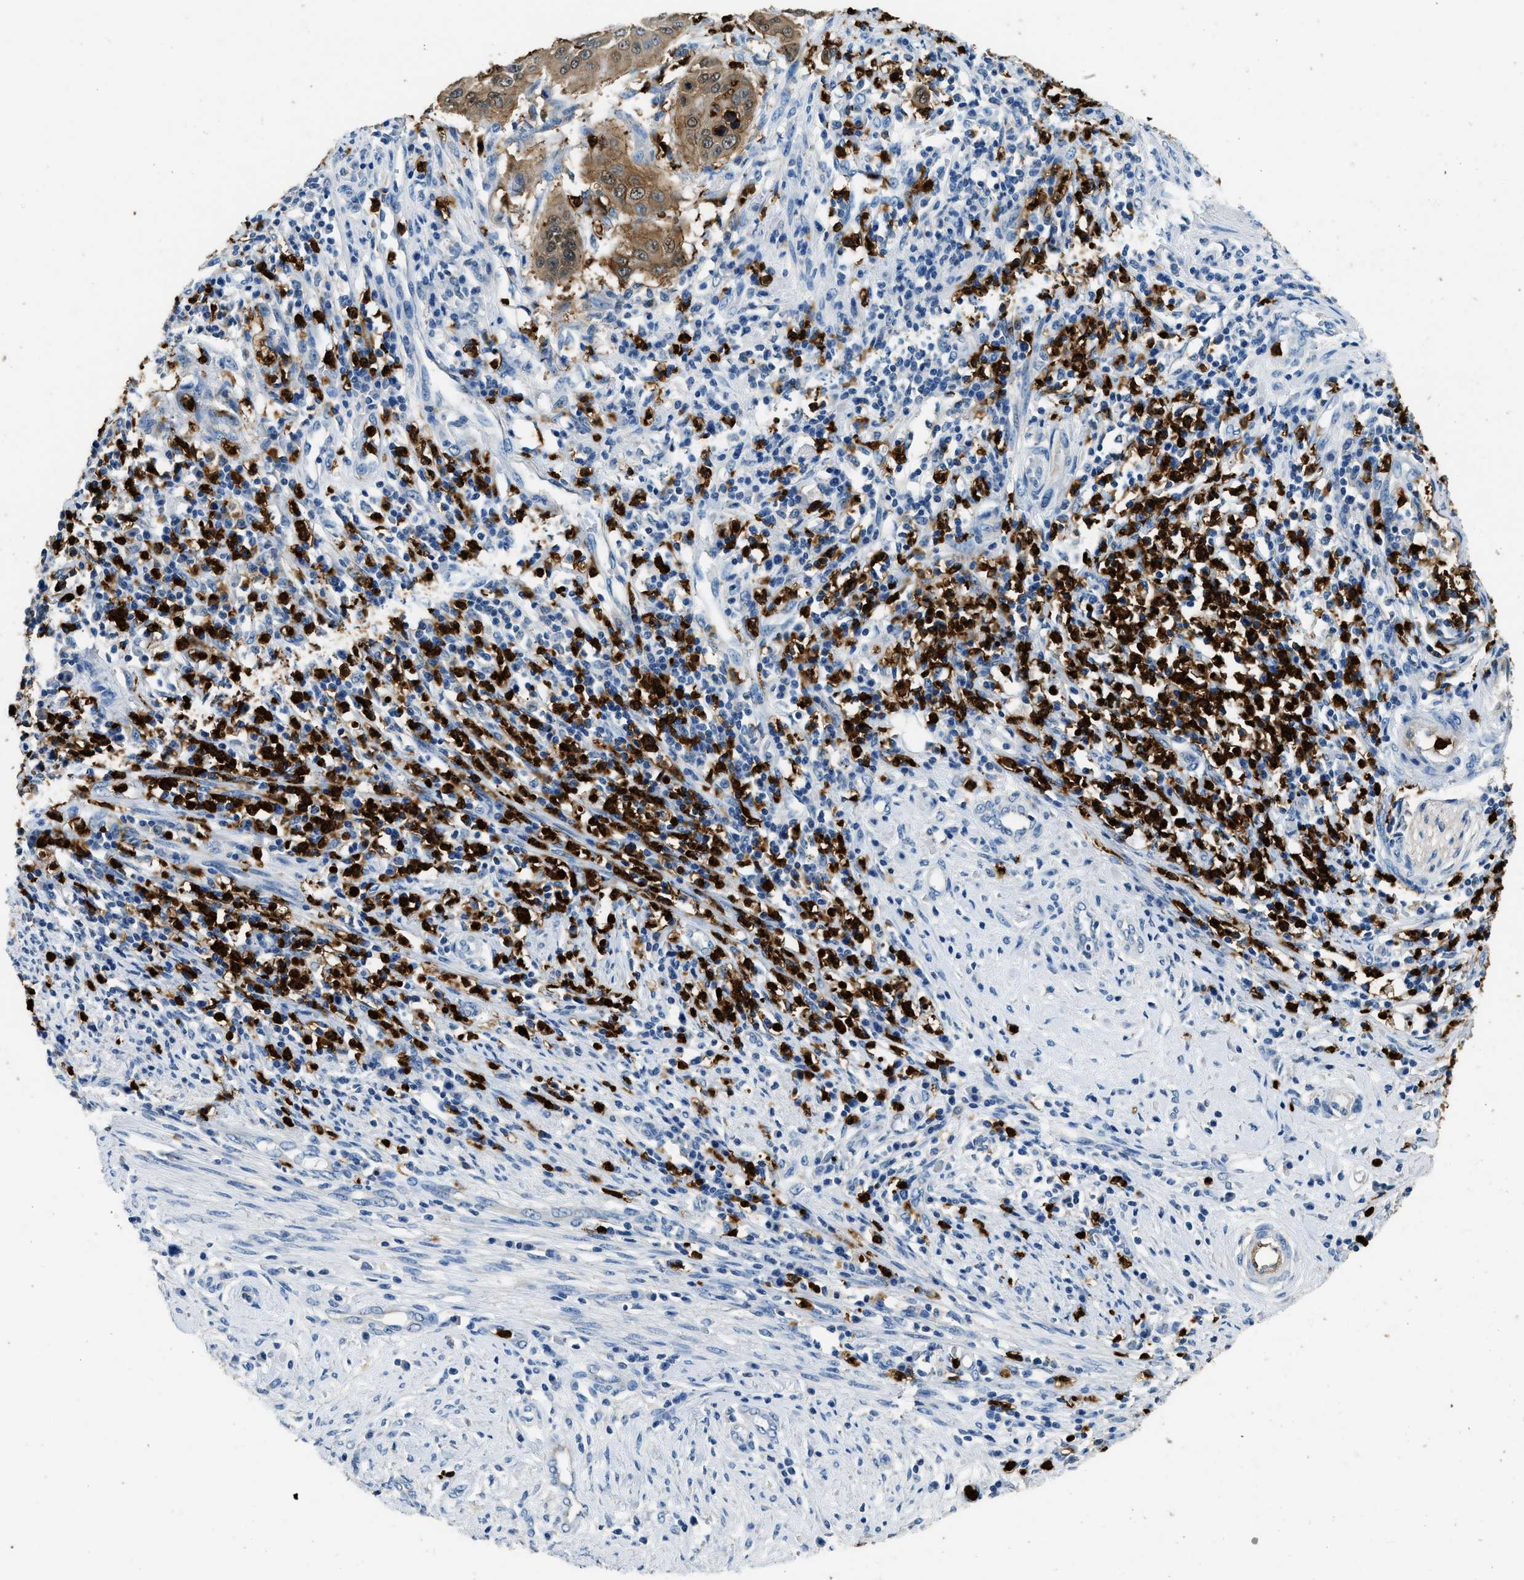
{"staining": {"intensity": "moderate", "quantity": ">75%", "location": "cytoplasmic/membranous"}, "tissue": "cervical cancer", "cell_type": "Tumor cells", "image_type": "cancer", "snomed": [{"axis": "morphology", "description": "Normal tissue, NOS"}, {"axis": "morphology", "description": "Squamous cell carcinoma, NOS"}, {"axis": "topography", "description": "Cervix"}], "caption": "Squamous cell carcinoma (cervical) tissue demonstrates moderate cytoplasmic/membranous staining in about >75% of tumor cells", "gene": "ANXA3", "patient": {"sex": "female", "age": 39}}